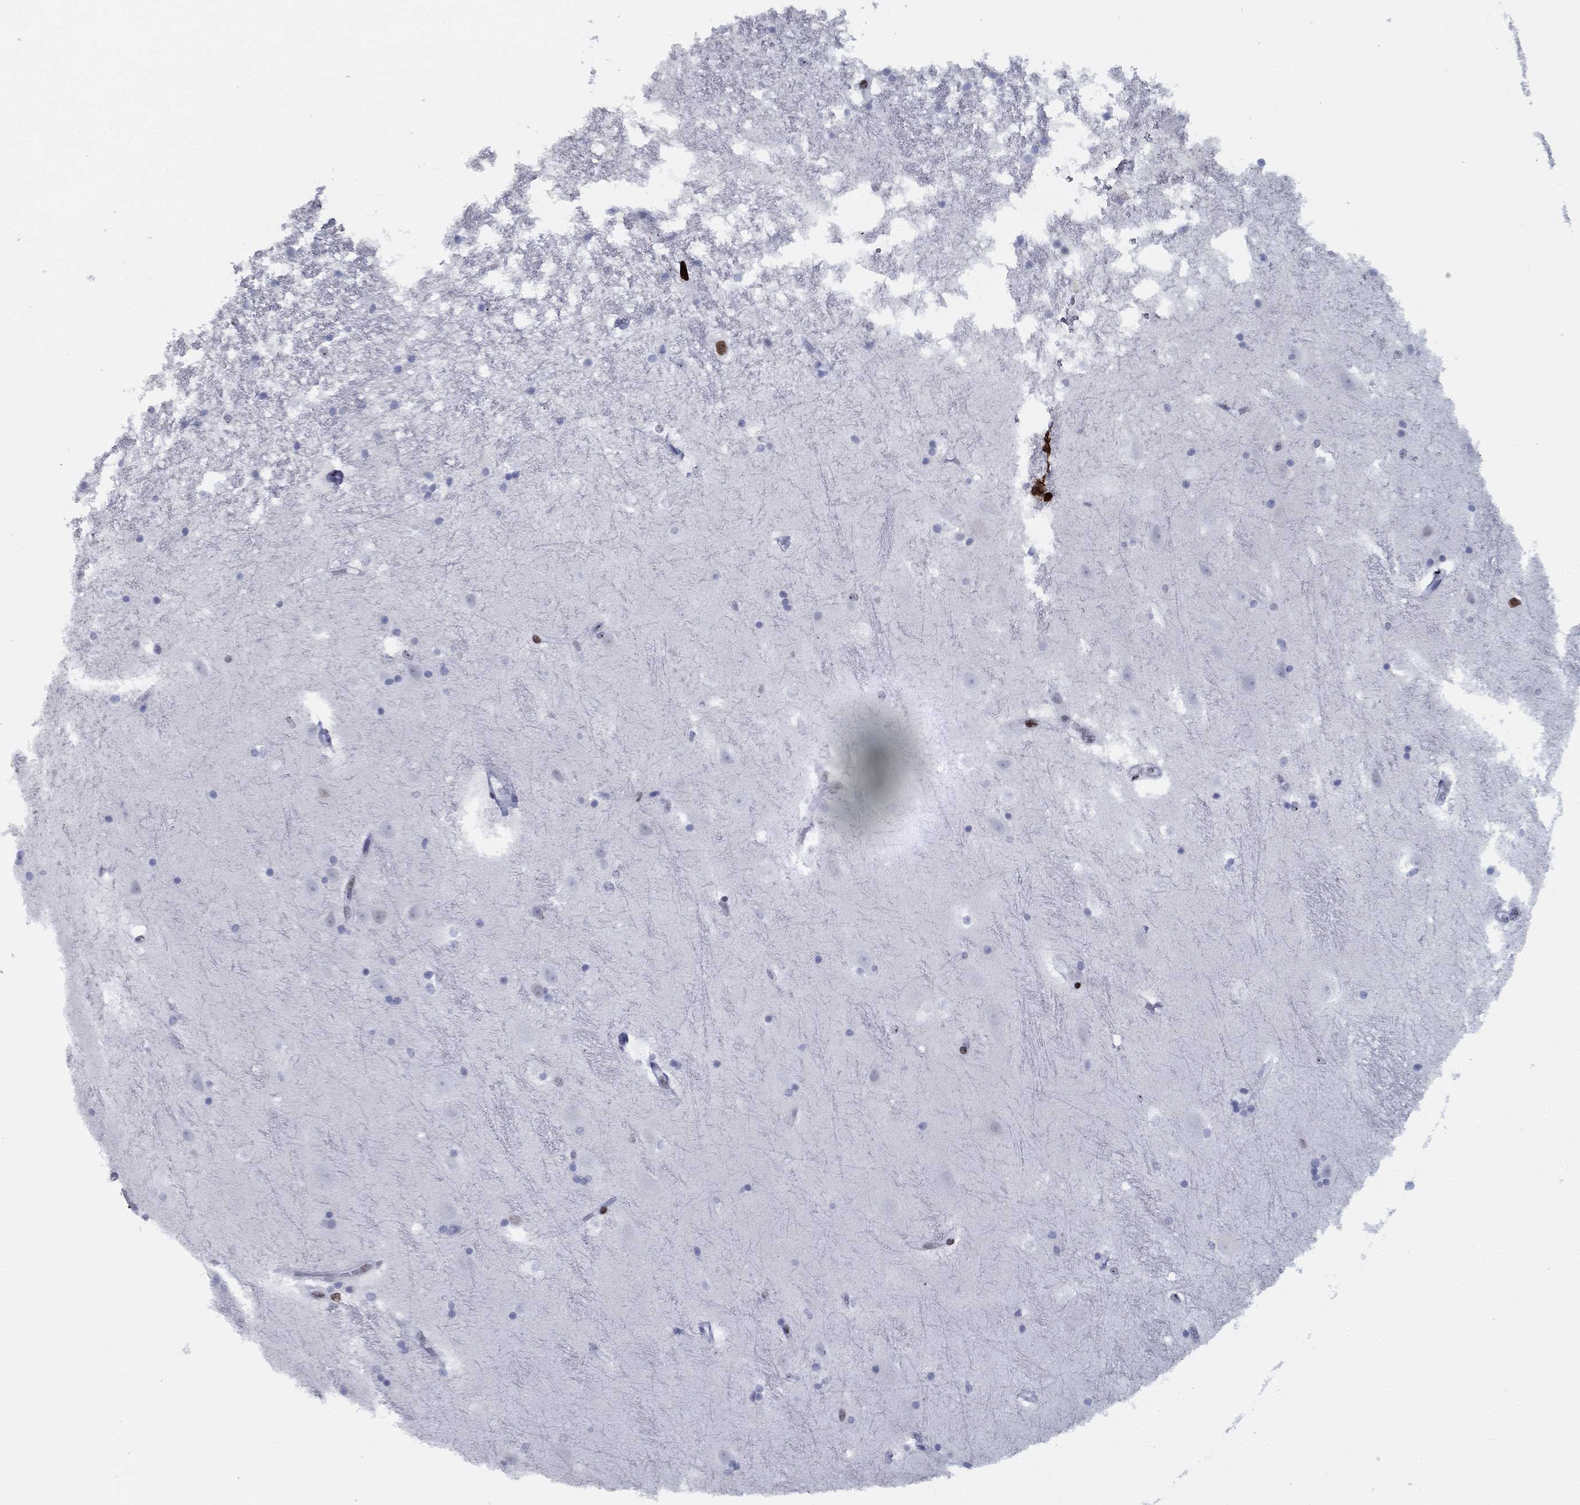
{"staining": {"intensity": "moderate", "quantity": "<25%", "location": "nuclear"}, "tissue": "hippocampus", "cell_type": "Glial cells", "image_type": "normal", "snomed": [{"axis": "morphology", "description": "Normal tissue, NOS"}, {"axis": "topography", "description": "Hippocampus"}], "caption": "This photomicrograph exhibits unremarkable hippocampus stained with IHC to label a protein in brown. The nuclear of glial cells show moderate positivity for the protein. Nuclei are counter-stained blue.", "gene": "CYB561D2", "patient": {"sex": "male", "age": 49}}